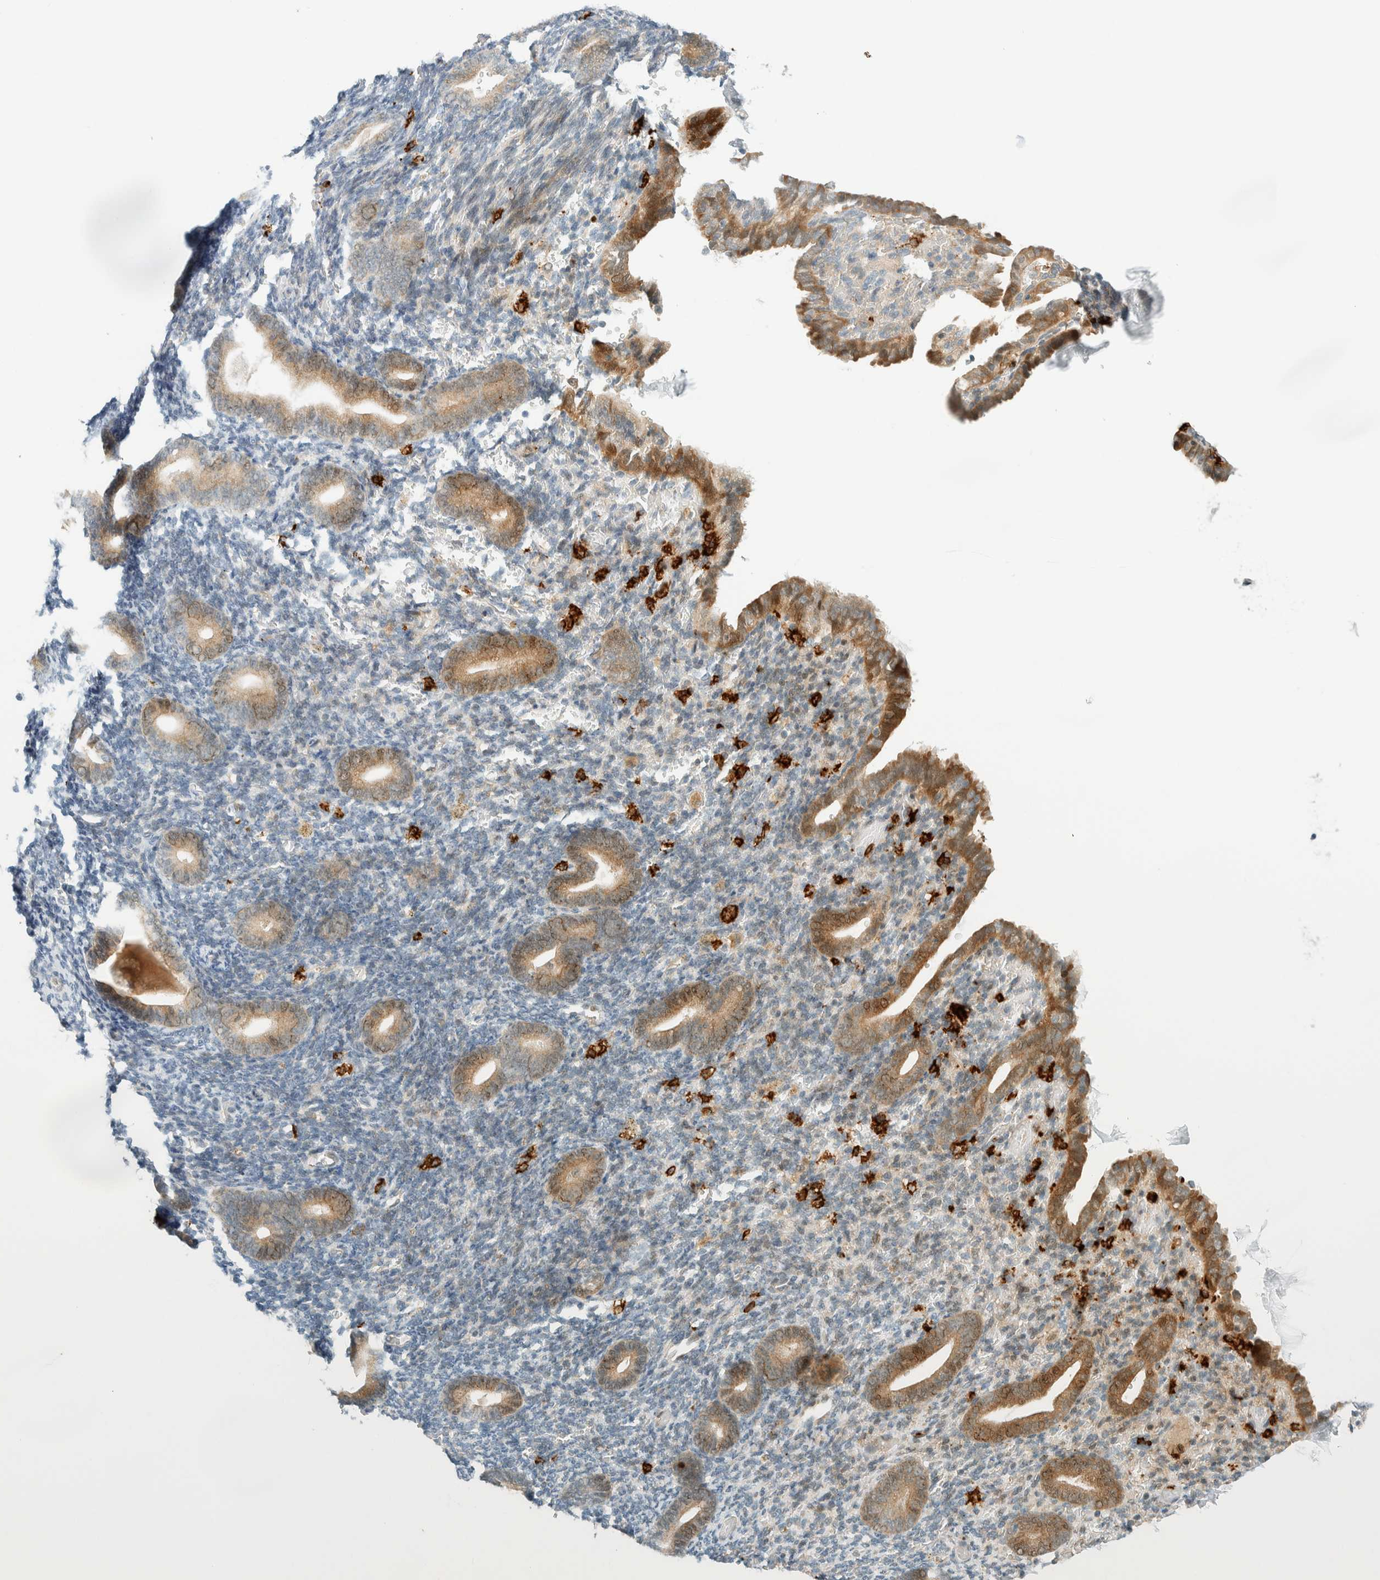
{"staining": {"intensity": "negative", "quantity": "none", "location": "none"}, "tissue": "endometrium", "cell_type": "Cells in endometrial stroma", "image_type": "normal", "snomed": [{"axis": "morphology", "description": "Normal tissue, NOS"}, {"axis": "topography", "description": "Endometrium"}], "caption": "Image shows no significant protein expression in cells in endometrial stroma of unremarkable endometrium. (Brightfield microscopy of DAB (3,3'-diaminobenzidine) IHC at high magnification).", "gene": "CCDC171", "patient": {"sex": "female", "age": 51}}